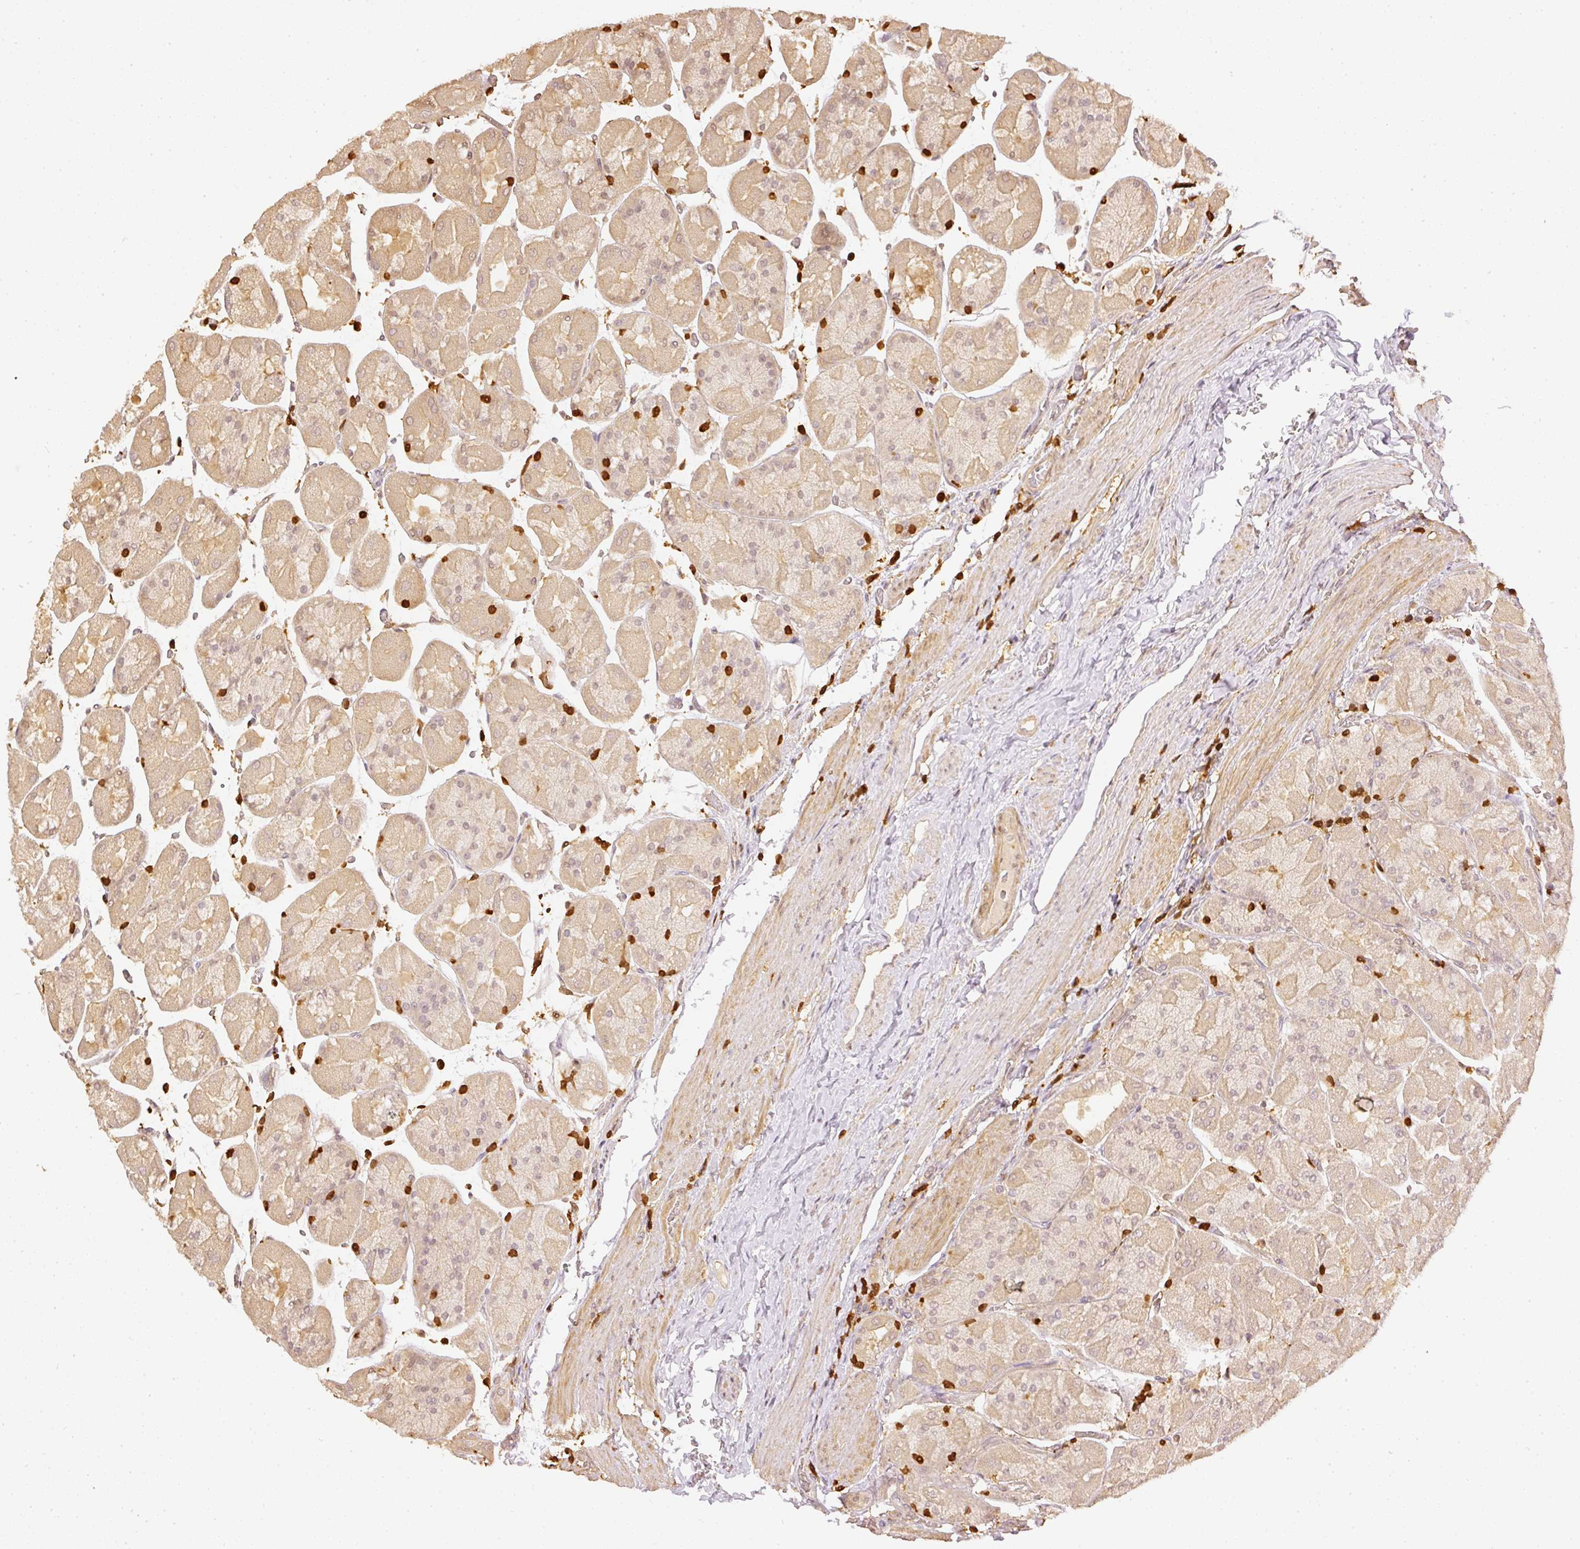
{"staining": {"intensity": "moderate", "quantity": "25%-75%", "location": "cytoplasmic/membranous,nuclear"}, "tissue": "stomach", "cell_type": "Glandular cells", "image_type": "normal", "snomed": [{"axis": "morphology", "description": "Normal tissue, NOS"}, {"axis": "topography", "description": "Stomach"}], "caption": "Protein analysis of benign stomach demonstrates moderate cytoplasmic/membranous,nuclear expression in about 25%-75% of glandular cells.", "gene": "PFN1", "patient": {"sex": "female", "age": 61}}